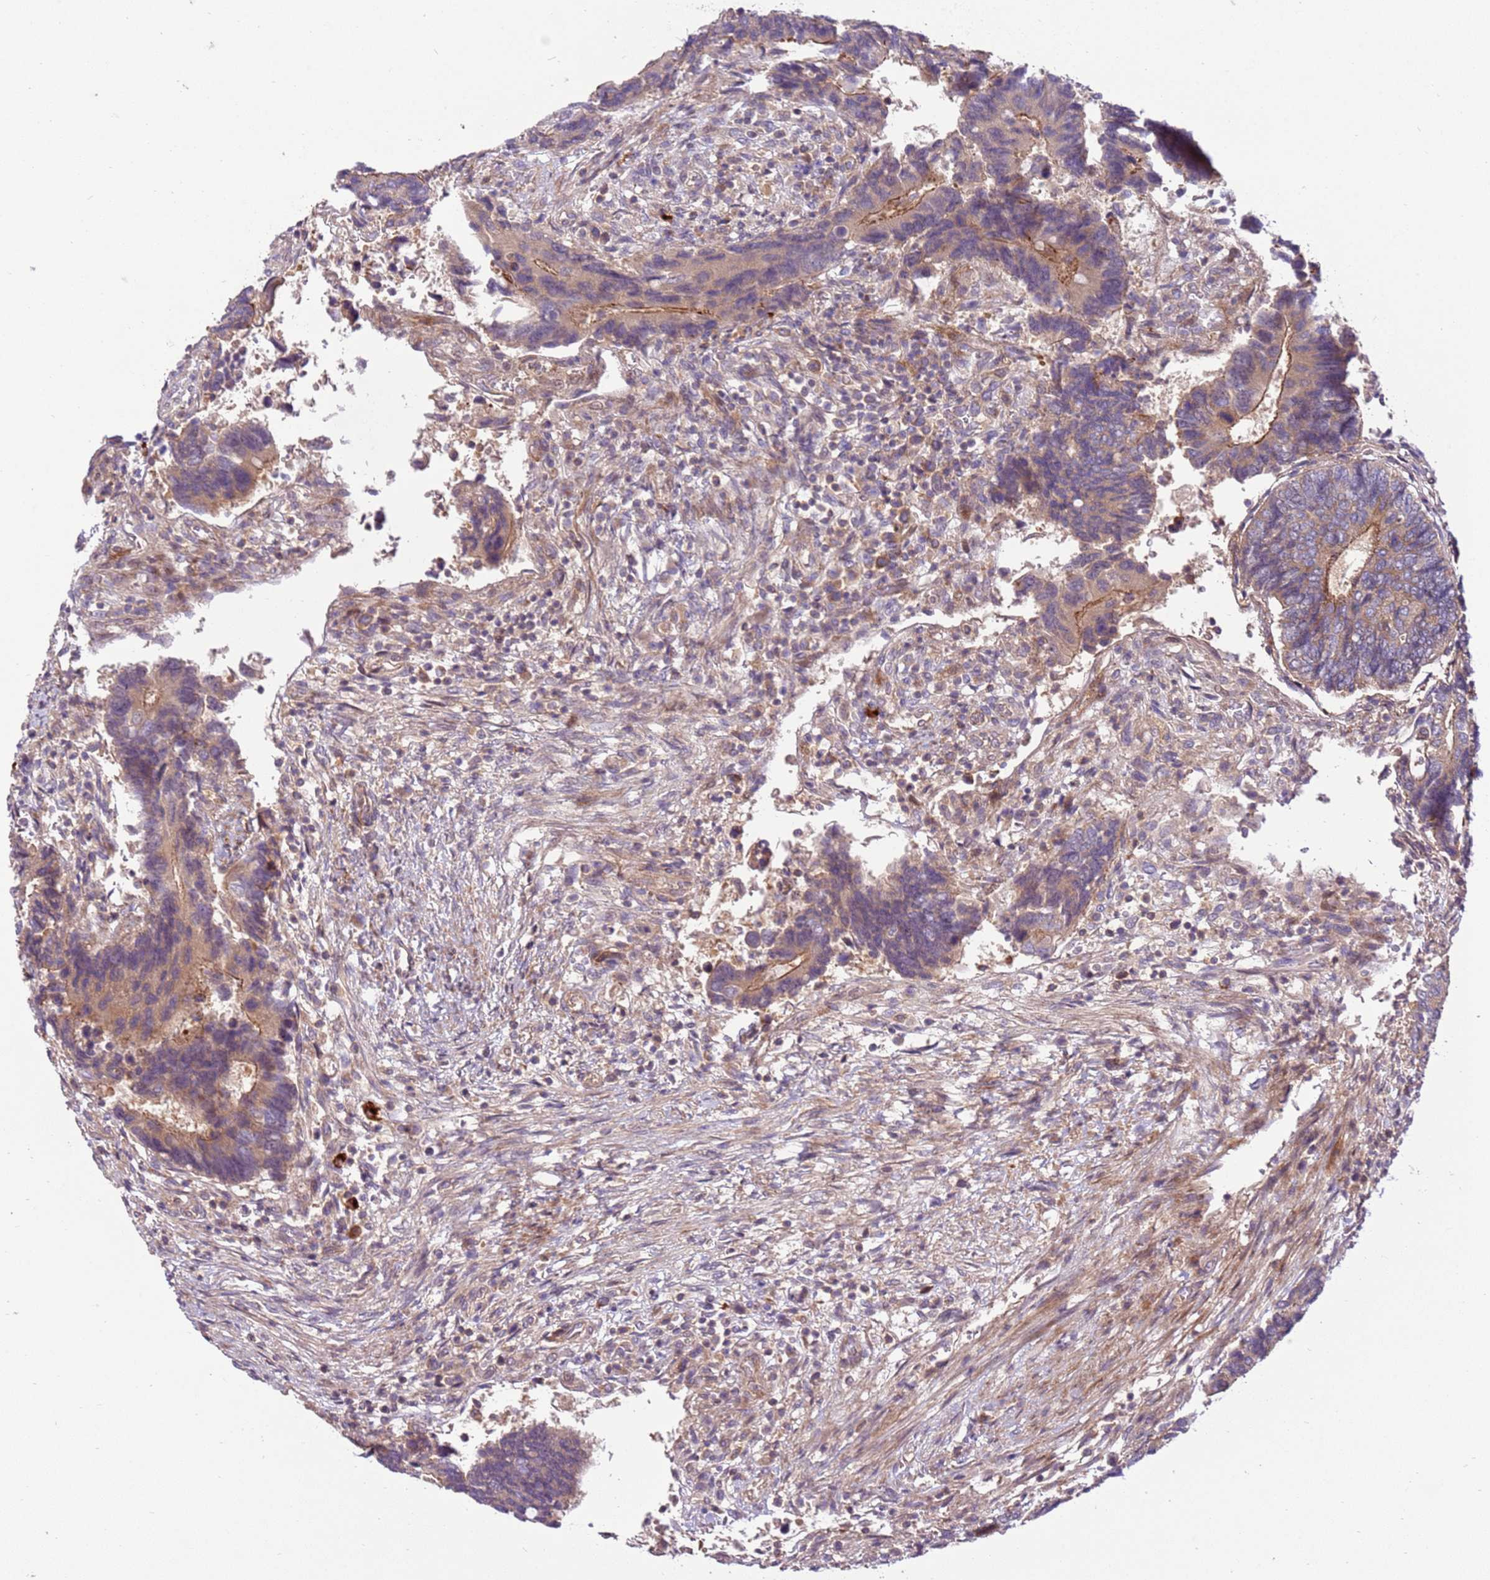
{"staining": {"intensity": "moderate", "quantity": "<25%", "location": "cytoplasmic/membranous"}, "tissue": "colorectal cancer", "cell_type": "Tumor cells", "image_type": "cancer", "snomed": [{"axis": "morphology", "description": "Adenocarcinoma, NOS"}, {"axis": "topography", "description": "Colon"}], "caption": "Moderate cytoplasmic/membranous protein expression is appreciated in about <25% of tumor cells in colorectal cancer (adenocarcinoma).", "gene": "ZNF624", "patient": {"sex": "male", "age": 87}}